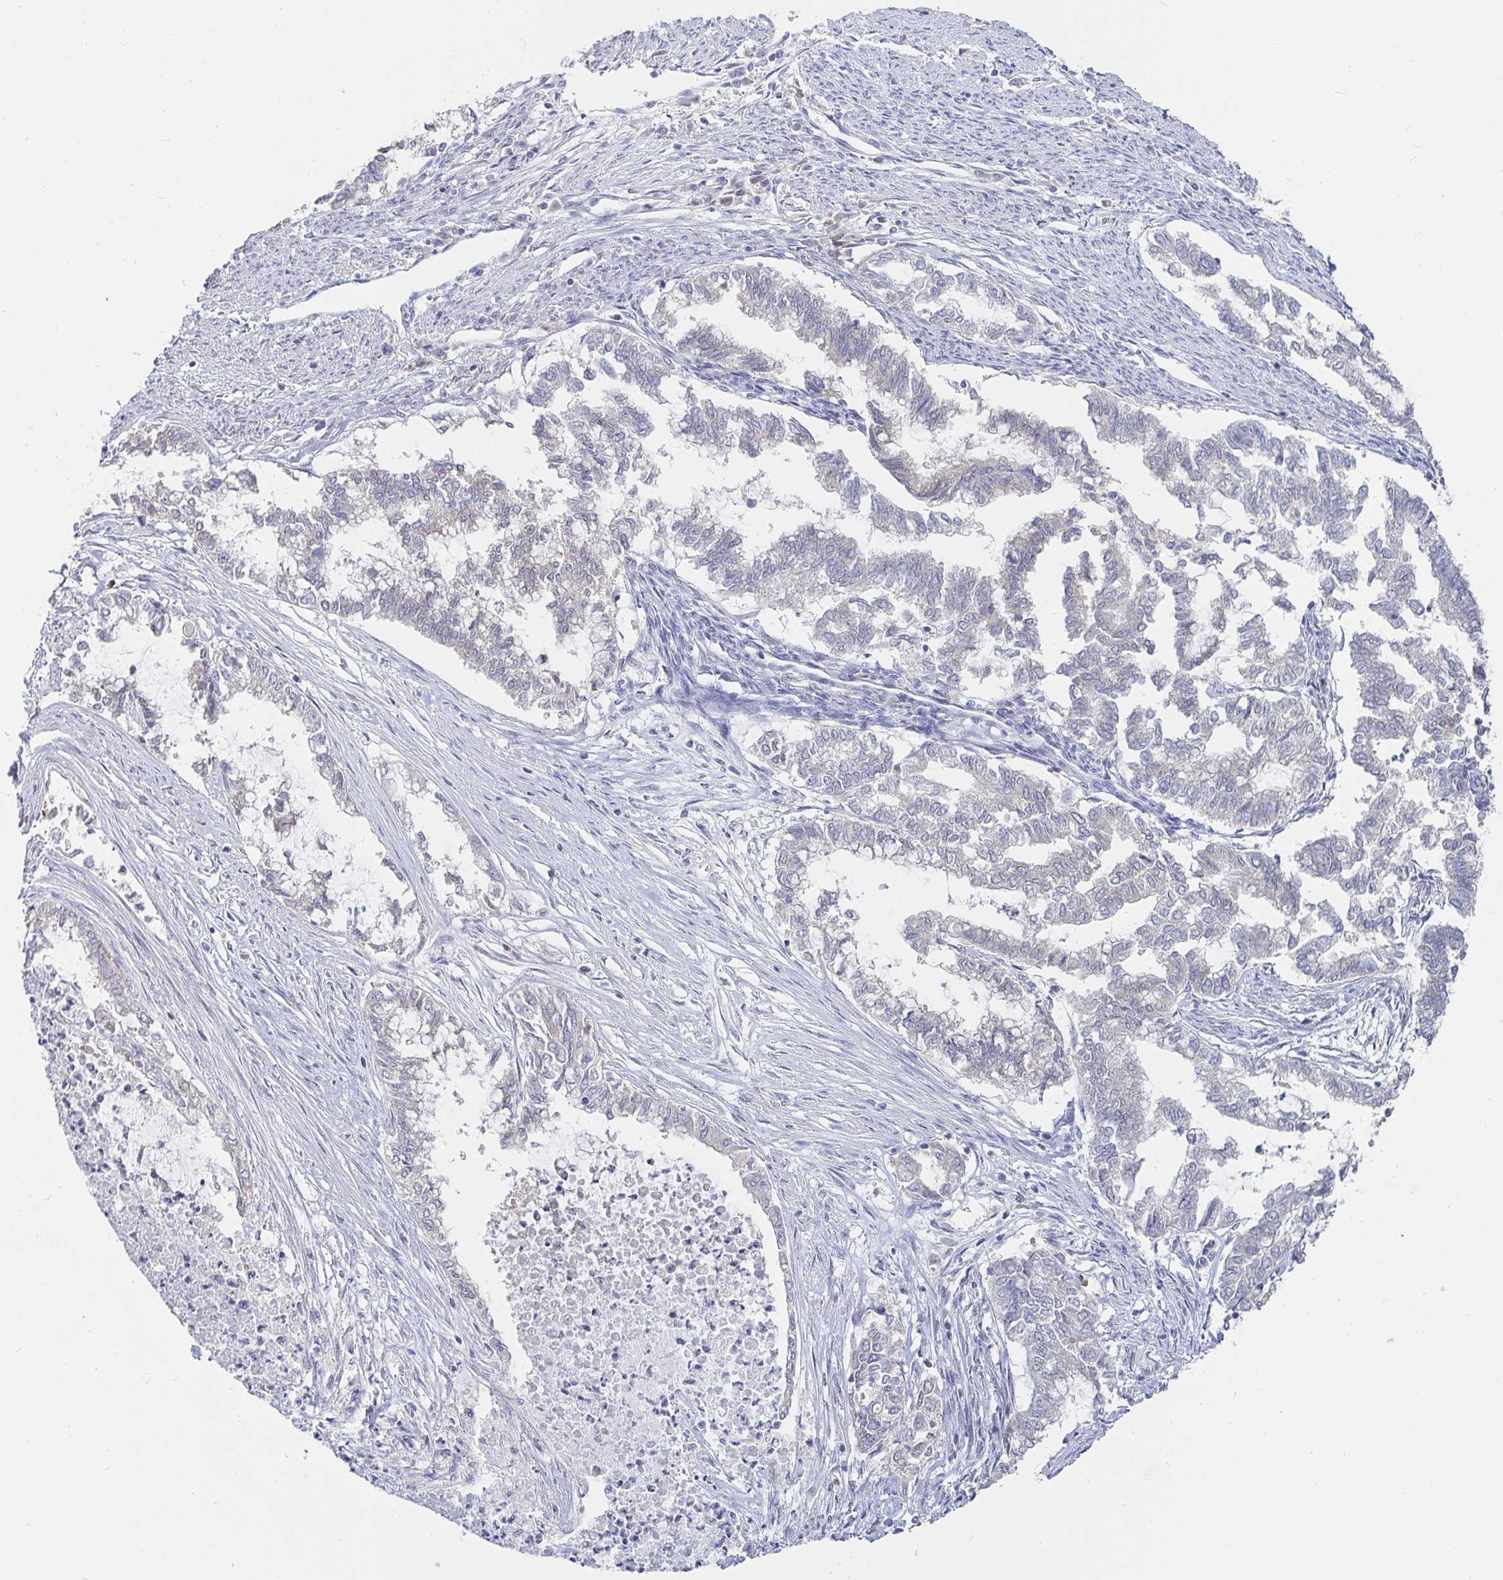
{"staining": {"intensity": "negative", "quantity": "none", "location": "none"}, "tissue": "endometrial cancer", "cell_type": "Tumor cells", "image_type": "cancer", "snomed": [{"axis": "morphology", "description": "Adenocarcinoma, NOS"}, {"axis": "topography", "description": "Endometrium"}], "caption": "High magnification brightfield microscopy of adenocarcinoma (endometrial) stained with DAB (brown) and counterstained with hematoxylin (blue): tumor cells show no significant staining.", "gene": "SPPL3", "patient": {"sex": "female", "age": 79}}